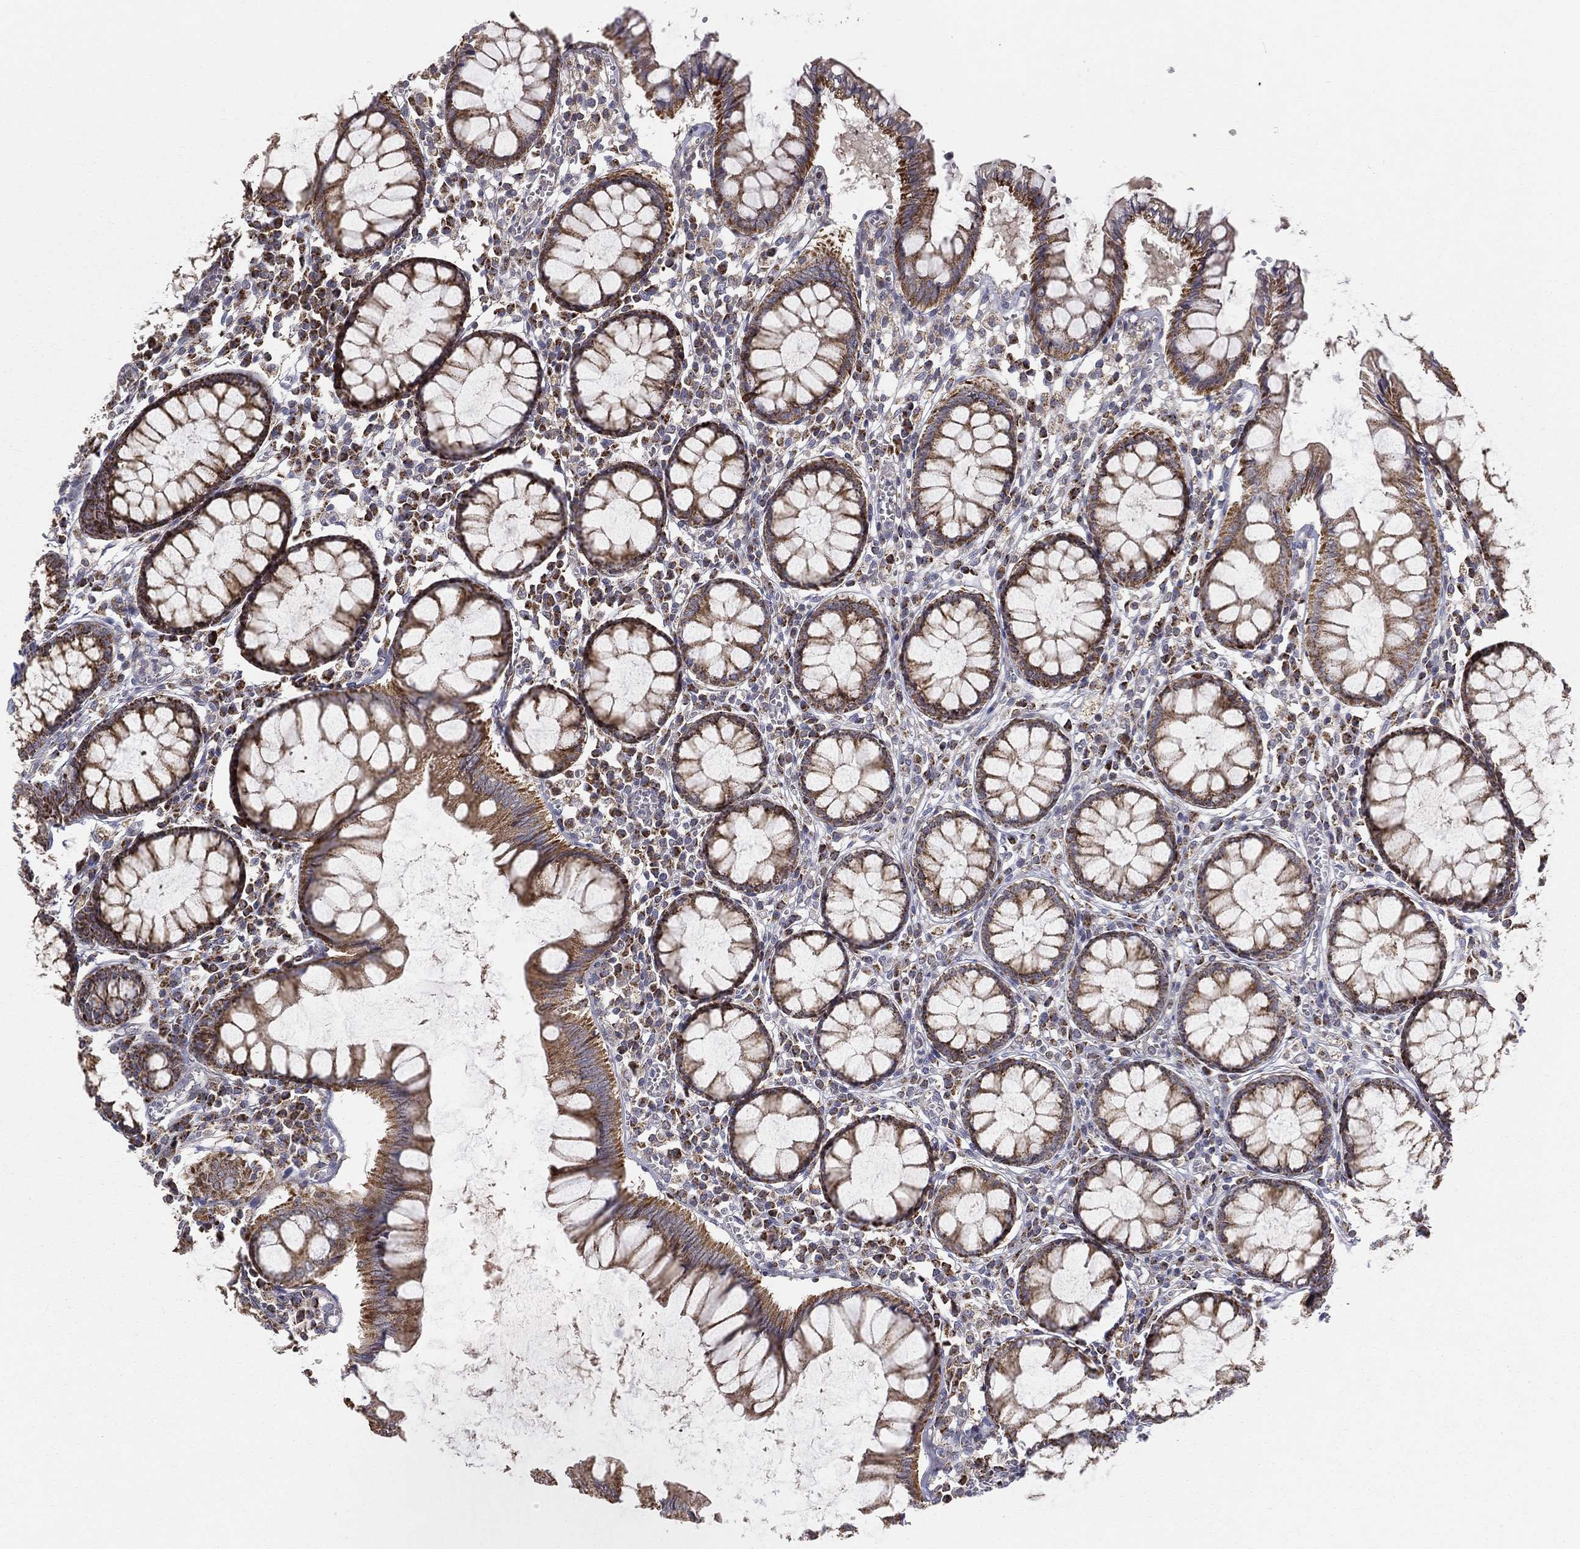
{"staining": {"intensity": "negative", "quantity": "none", "location": "none"}, "tissue": "colon", "cell_type": "Endothelial cells", "image_type": "normal", "snomed": [{"axis": "morphology", "description": "Normal tissue, NOS"}, {"axis": "topography", "description": "Colon"}], "caption": "This is an immunohistochemistry (IHC) image of normal colon. There is no positivity in endothelial cells.", "gene": "GPD1", "patient": {"sex": "male", "age": 65}}